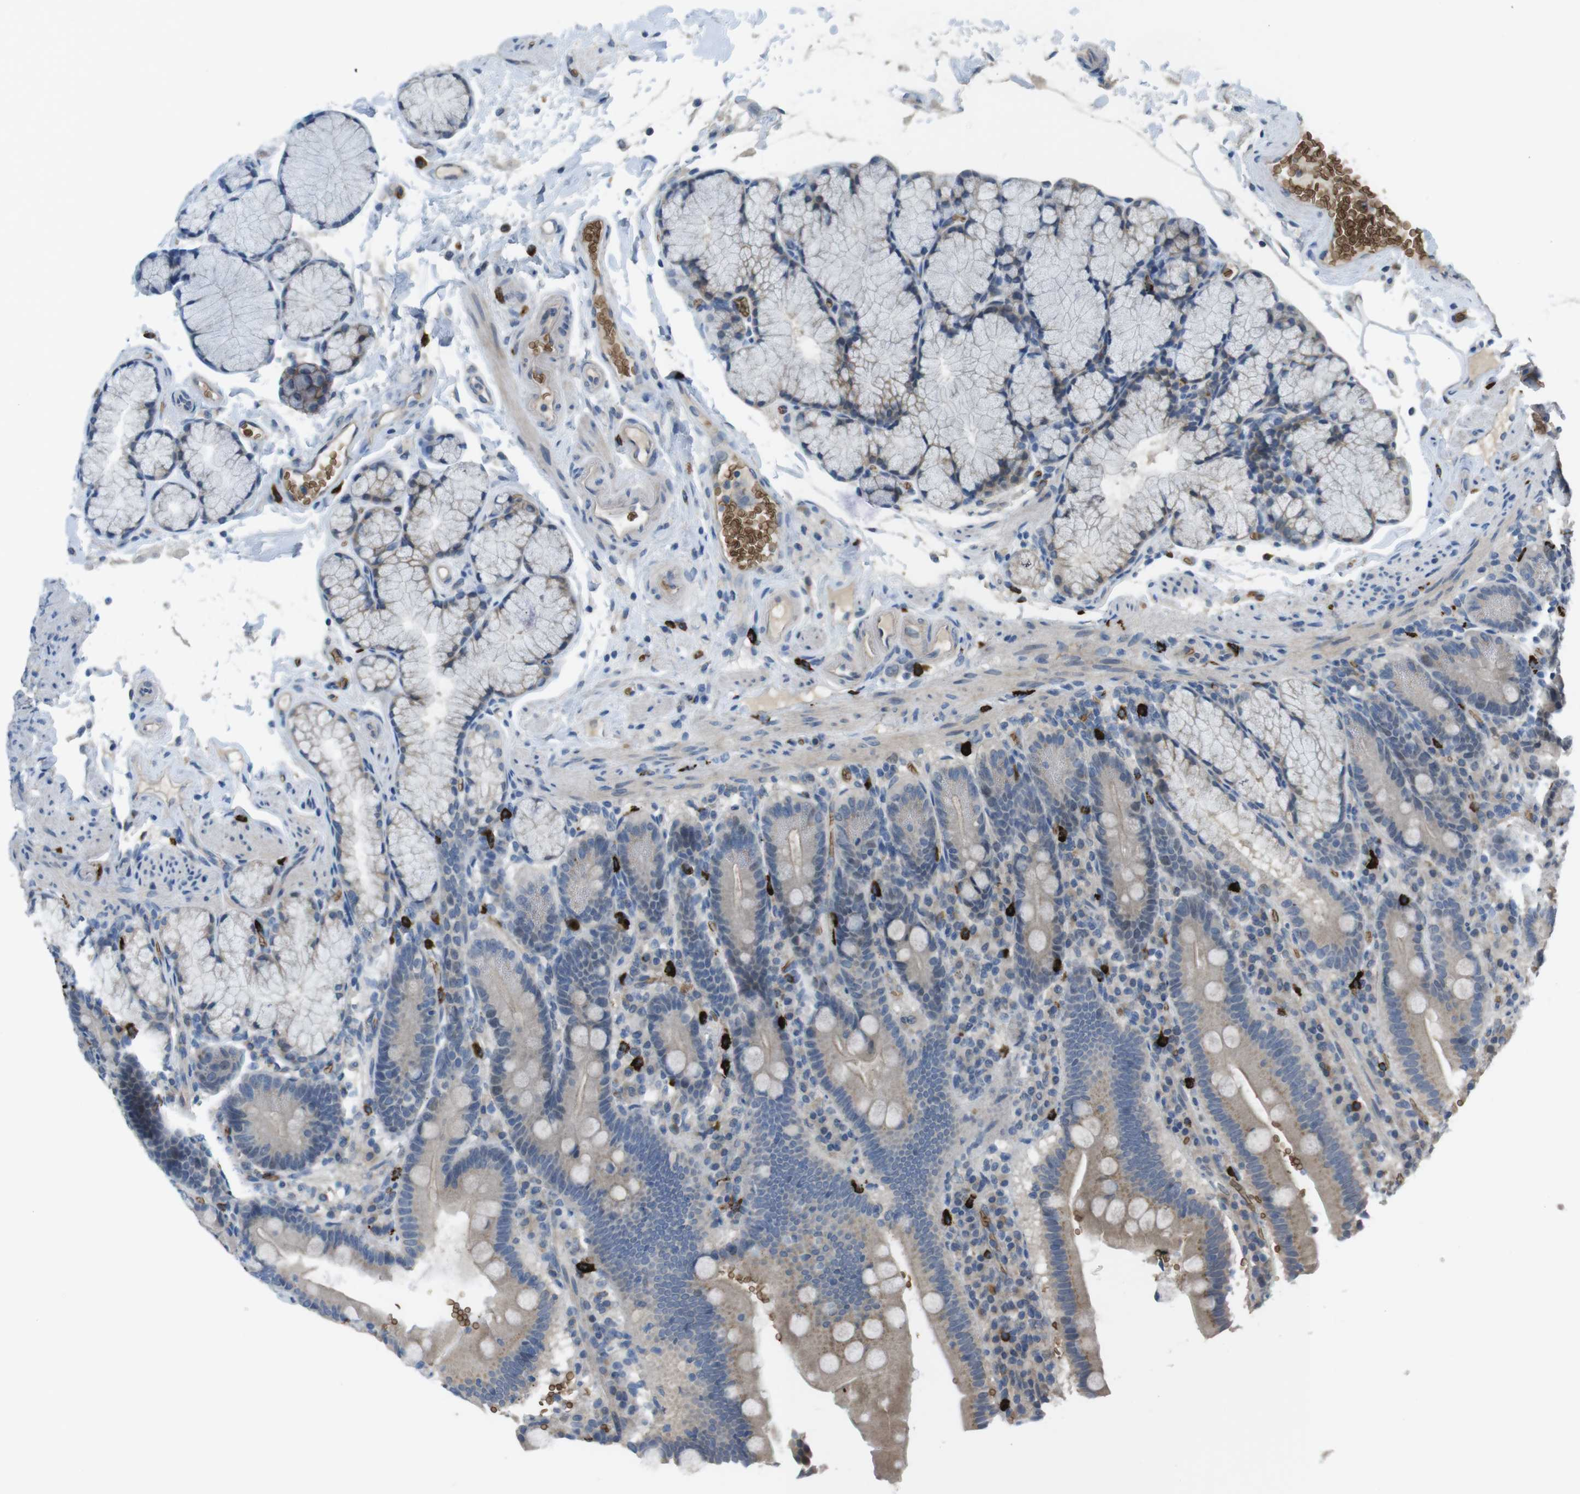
{"staining": {"intensity": "weak", "quantity": "25%-75%", "location": "cytoplasmic/membranous"}, "tissue": "duodenum", "cell_type": "Glandular cells", "image_type": "normal", "snomed": [{"axis": "morphology", "description": "Normal tissue, NOS"}, {"axis": "topography", "description": "Small intestine, NOS"}], "caption": "Weak cytoplasmic/membranous staining is identified in about 25%-75% of glandular cells in benign duodenum. (DAB (3,3'-diaminobenzidine) IHC, brown staining for protein, blue staining for nuclei).", "gene": "GYPA", "patient": {"sex": "female", "age": 71}}